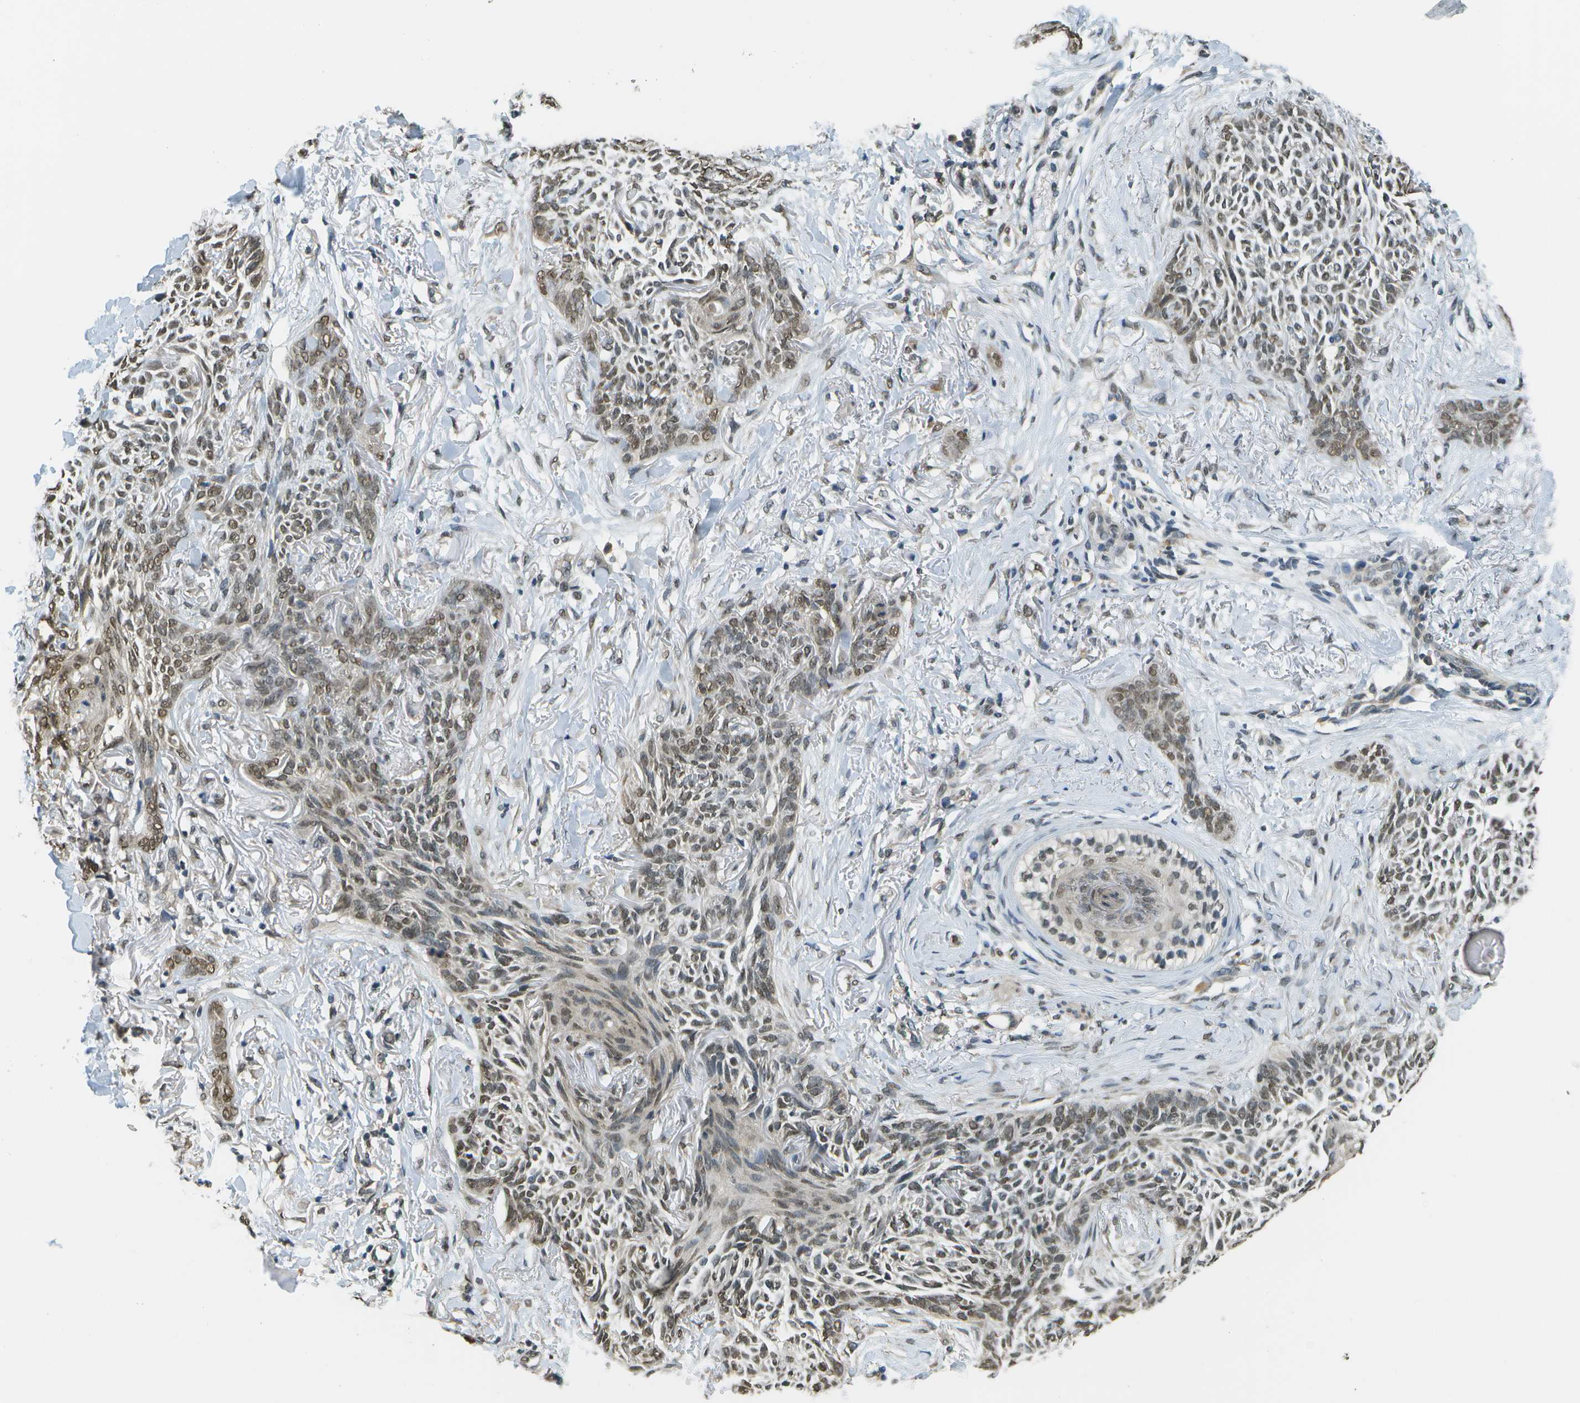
{"staining": {"intensity": "weak", "quantity": ">75%", "location": "nuclear"}, "tissue": "skin cancer", "cell_type": "Tumor cells", "image_type": "cancer", "snomed": [{"axis": "morphology", "description": "Basal cell carcinoma"}, {"axis": "topography", "description": "Skin"}], "caption": "A photomicrograph of human basal cell carcinoma (skin) stained for a protein reveals weak nuclear brown staining in tumor cells.", "gene": "ABL2", "patient": {"sex": "female", "age": 84}}